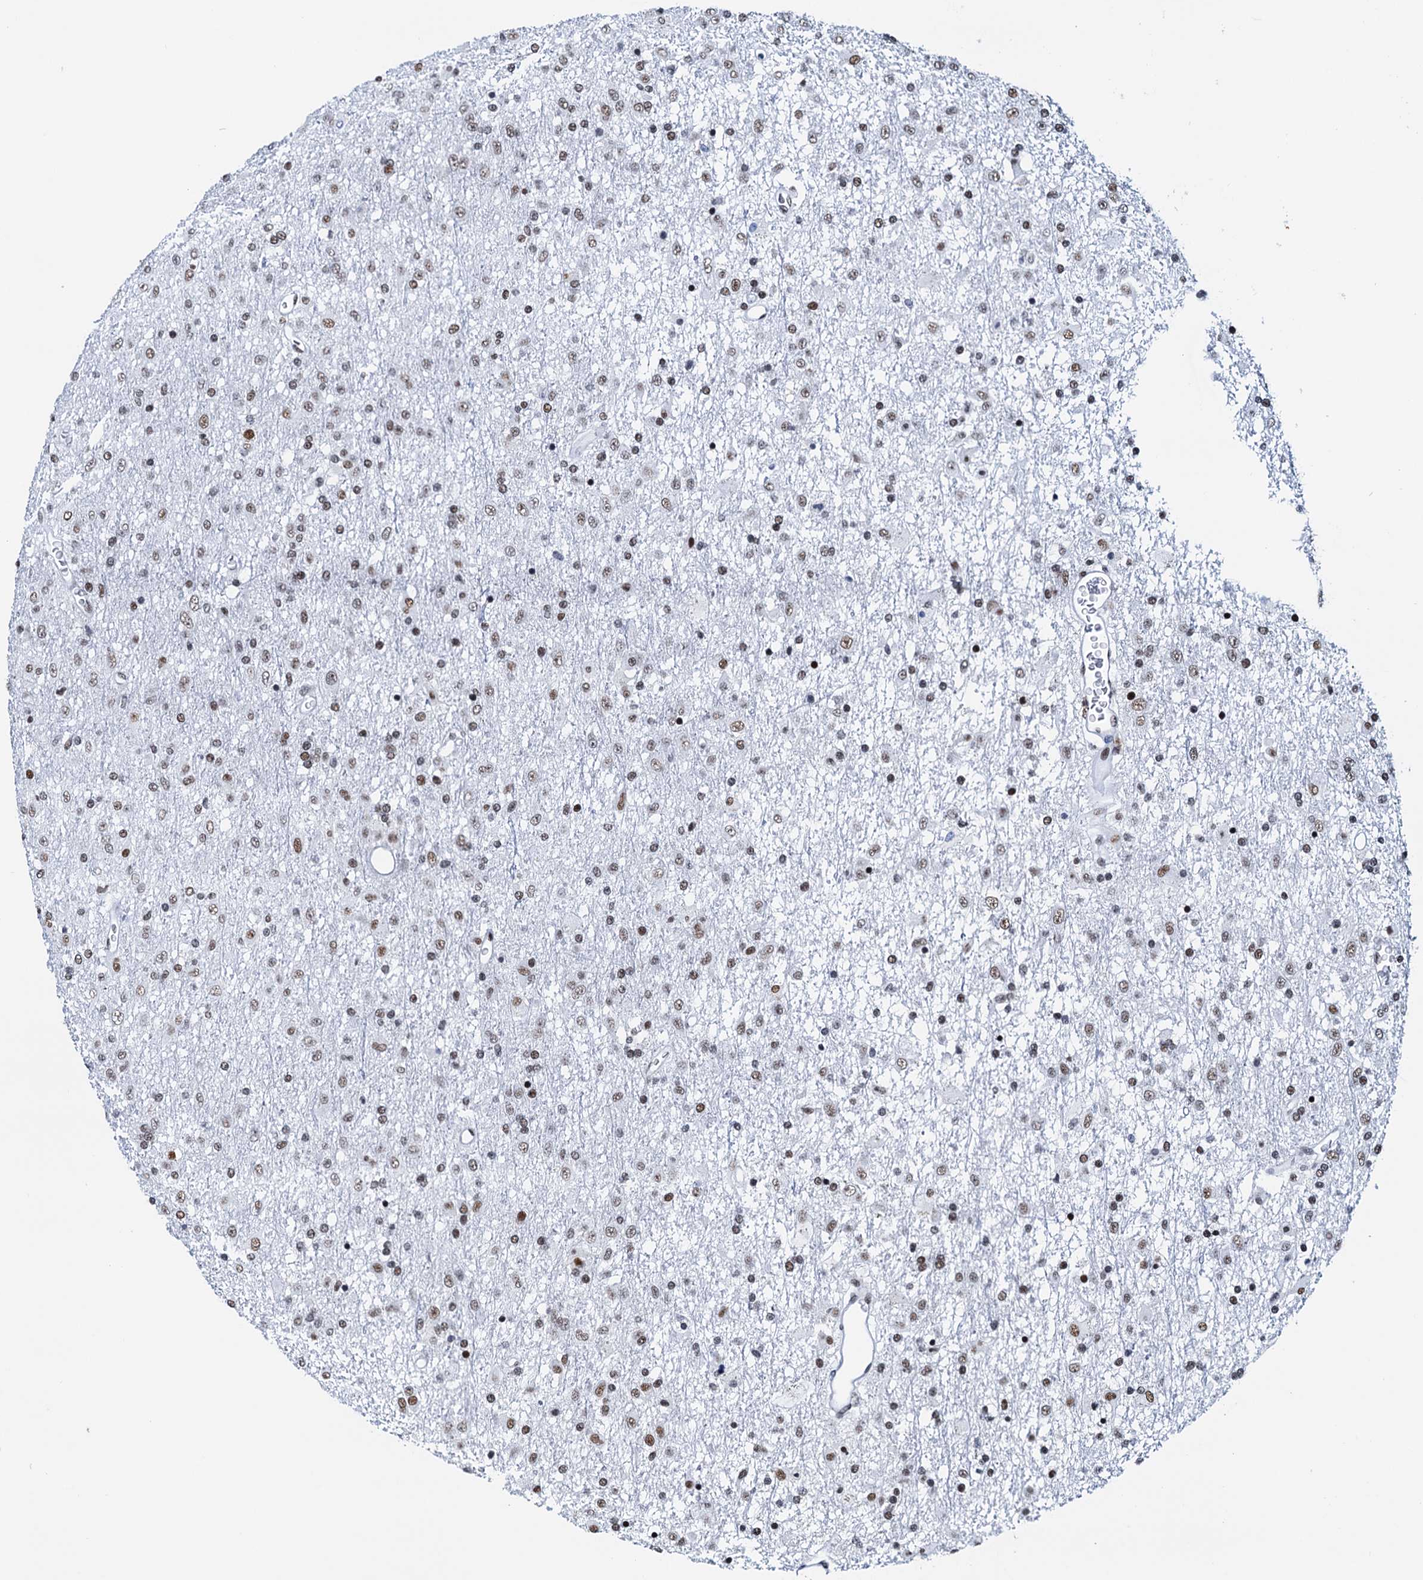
{"staining": {"intensity": "moderate", "quantity": ">75%", "location": "nuclear"}, "tissue": "glioma", "cell_type": "Tumor cells", "image_type": "cancer", "snomed": [{"axis": "morphology", "description": "Glioma, malignant, Low grade"}, {"axis": "topography", "description": "Brain"}], "caption": "Glioma tissue shows moderate nuclear staining in approximately >75% of tumor cells", "gene": "SLTM", "patient": {"sex": "male", "age": 65}}